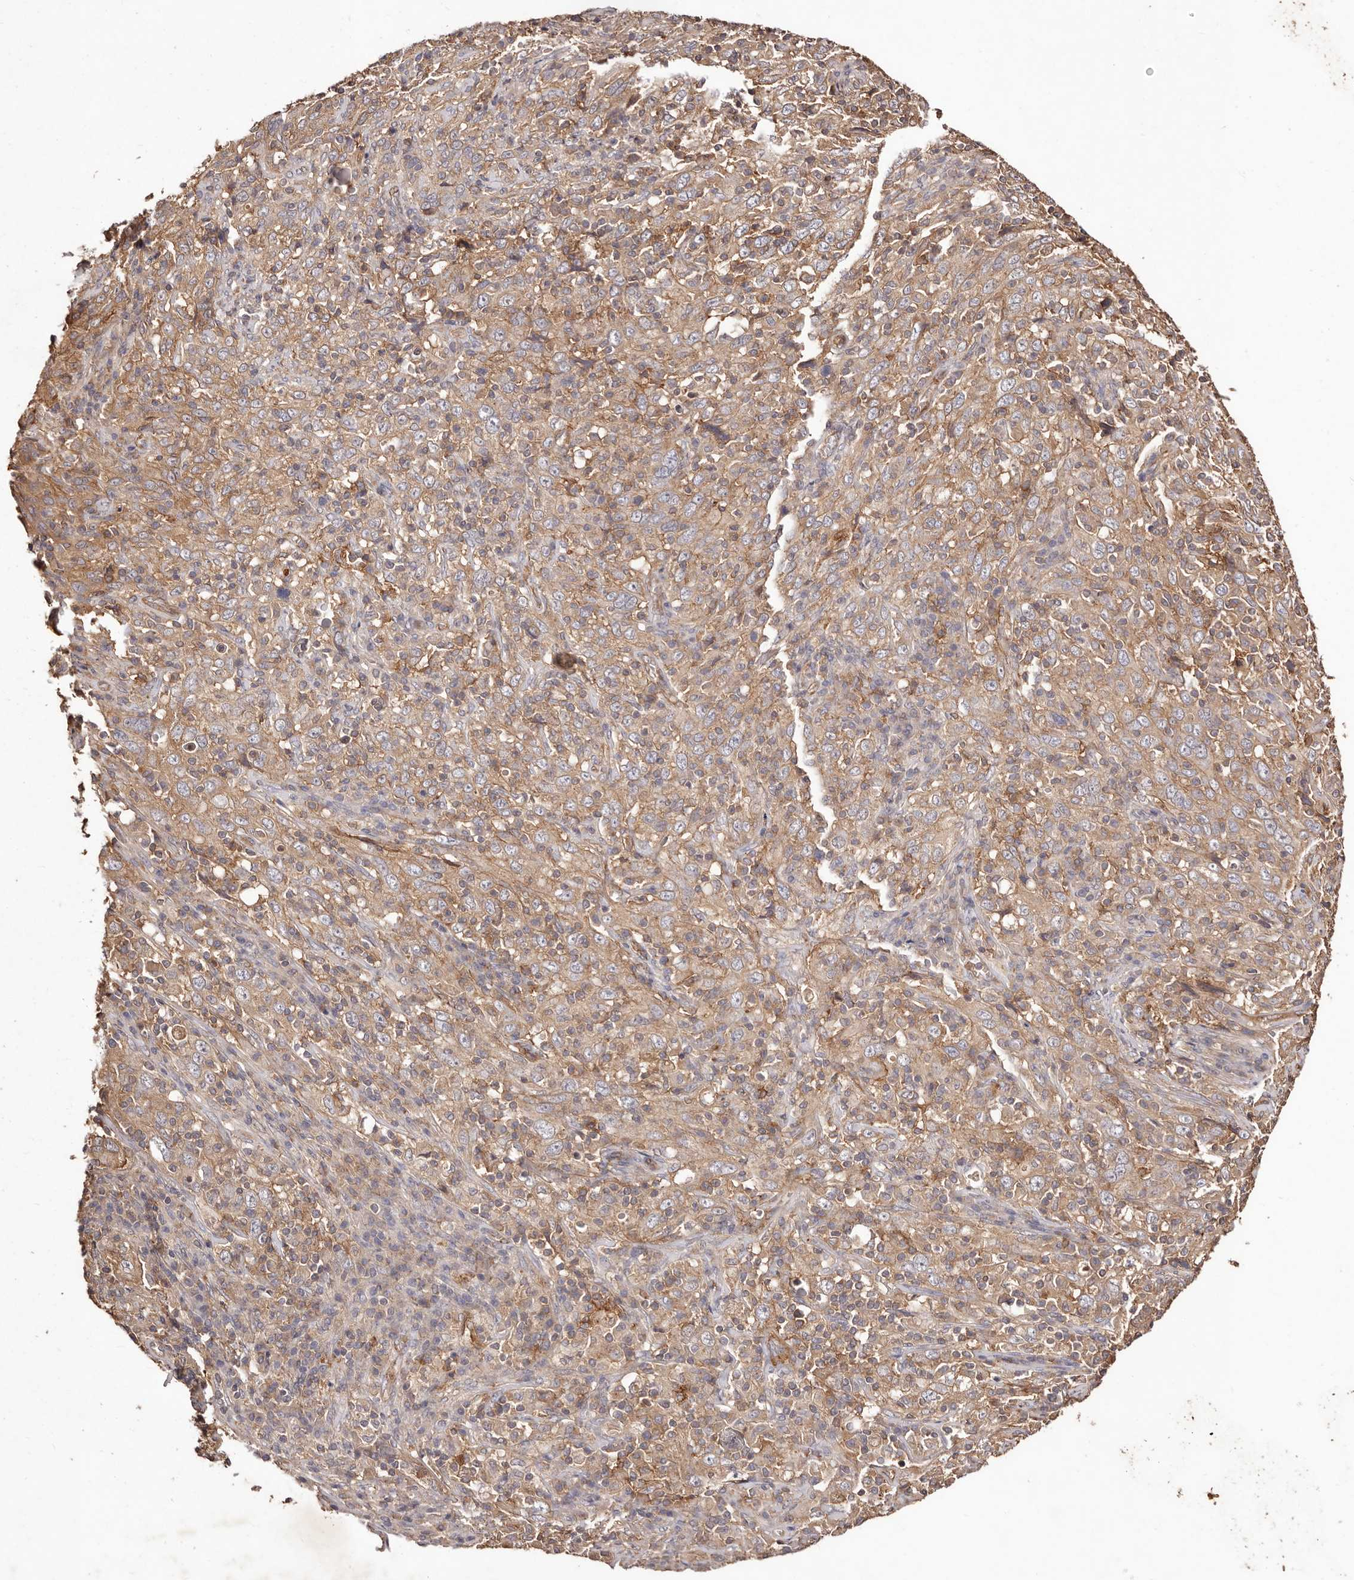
{"staining": {"intensity": "weak", "quantity": ">75%", "location": "cytoplasmic/membranous"}, "tissue": "cervical cancer", "cell_type": "Tumor cells", "image_type": "cancer", "snomed": [{"axis": "morphology", "description": "Squamous cell carcinoma, NOS"}, {"axis": "topography", "description": "Cervix"}], "caption": "Cervical squamous cell carcinoma tissue shows weak cytoplasmic/membranous expression in about >75% of tumor cells, visualized by immunohistochemistry. The staining is performed using DAB (3,3'-diaminobenzidine) brown chromogen to label protein expression. The nuclei are counter-stained blue using hematoxylin.", "gene": "CCL14", "patient": {"sex": "female", "age": 46}}